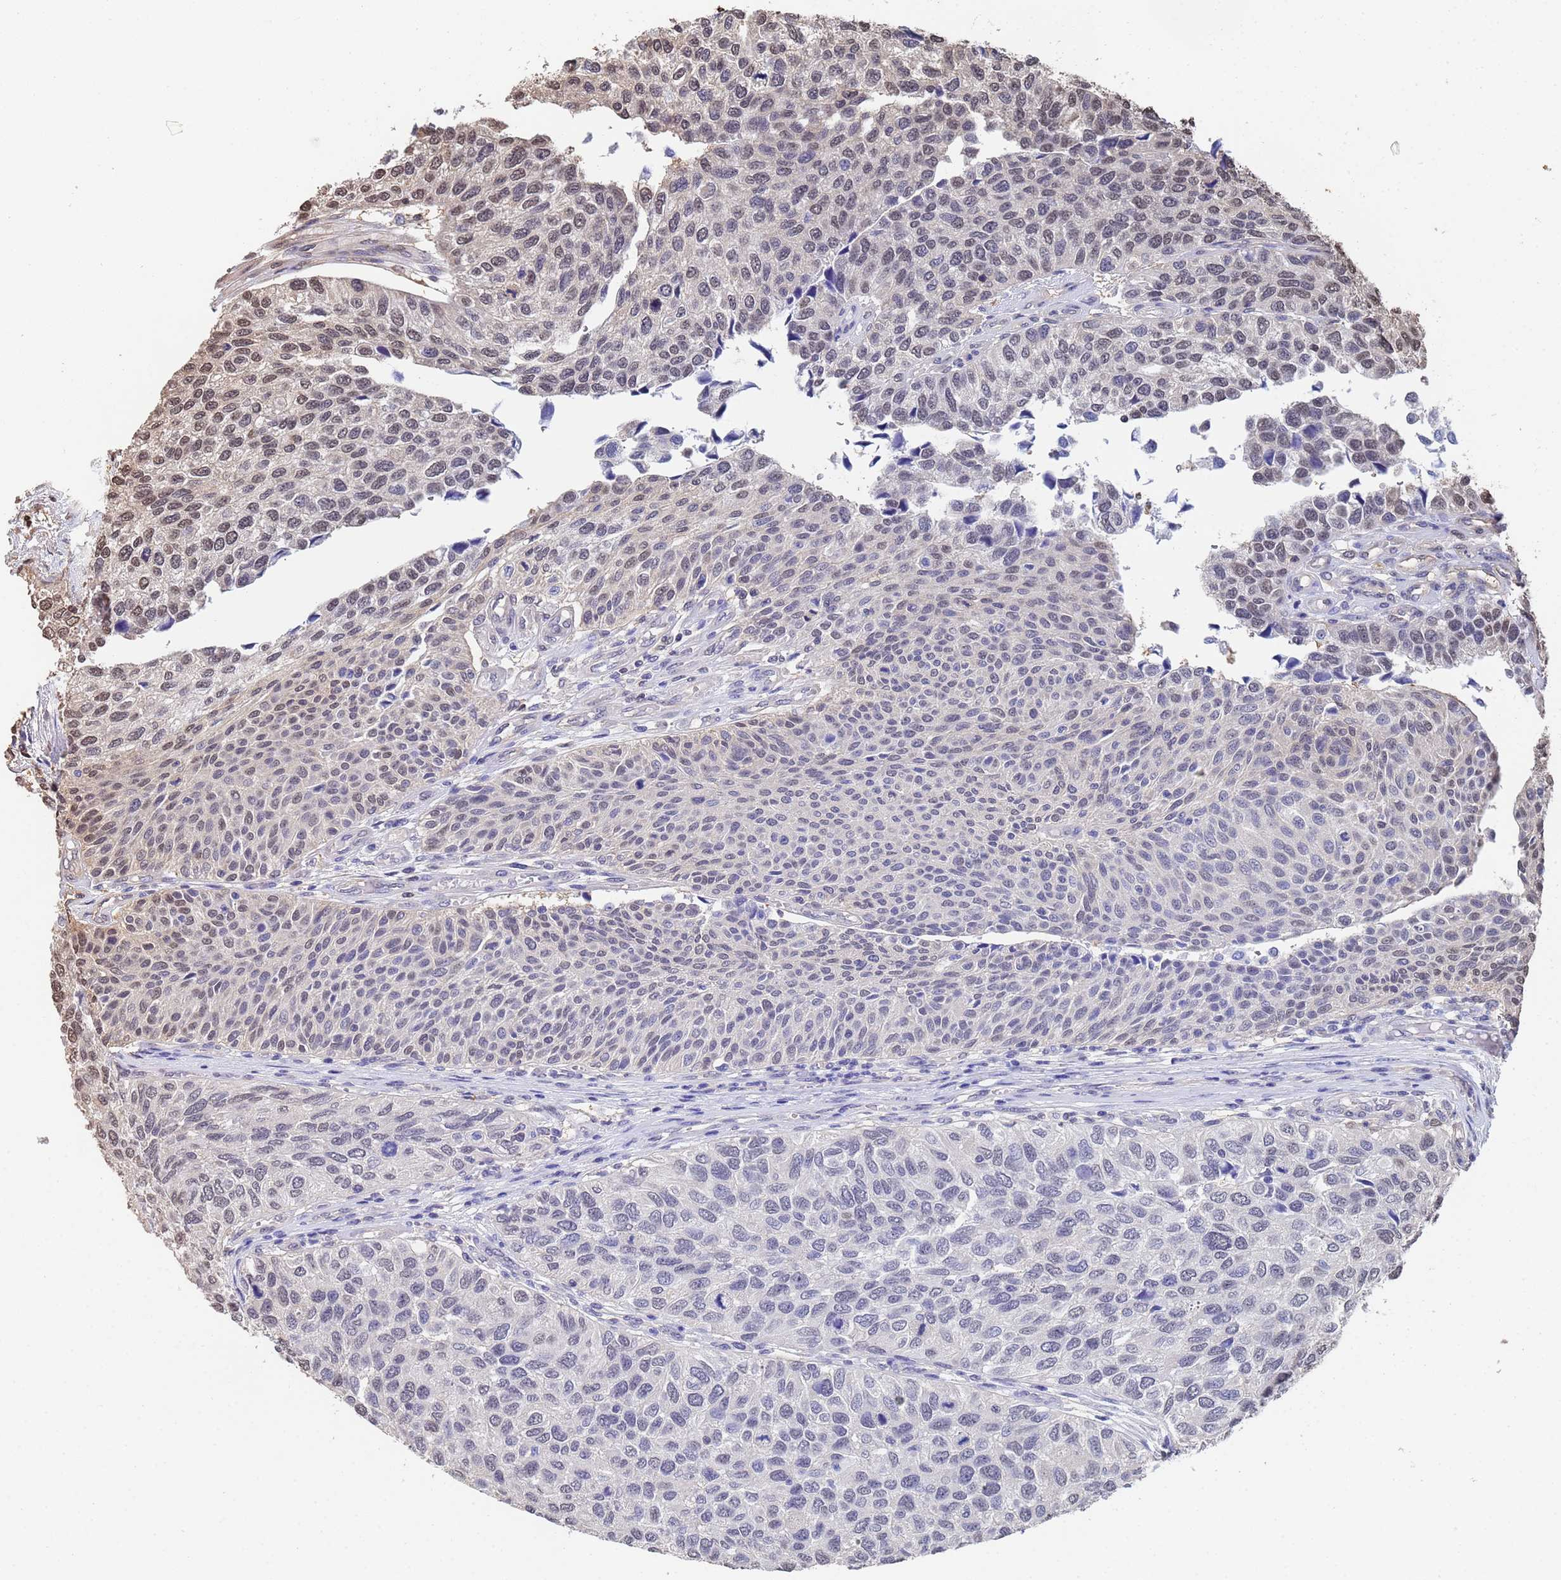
{"staining": {"intensity": "moderate", "quantity": "<25%", "location": "nuclear"}, "tissue": "urothelial cancer", "cell_type": "Tumor cells", "image_type": "cancer", "snomed": [{"axis": "morphology", "description": "Urothelial carcinoma, NOS"}, {"axis": "topography", "description": "Urinary bladder"}], "caption": "Transitional cell carcinoma stained for a protein displays moderate nuclear positivity in tumor cells.", "gene": "SUMO4", "patient": {"sex": "male", "age": 55}}